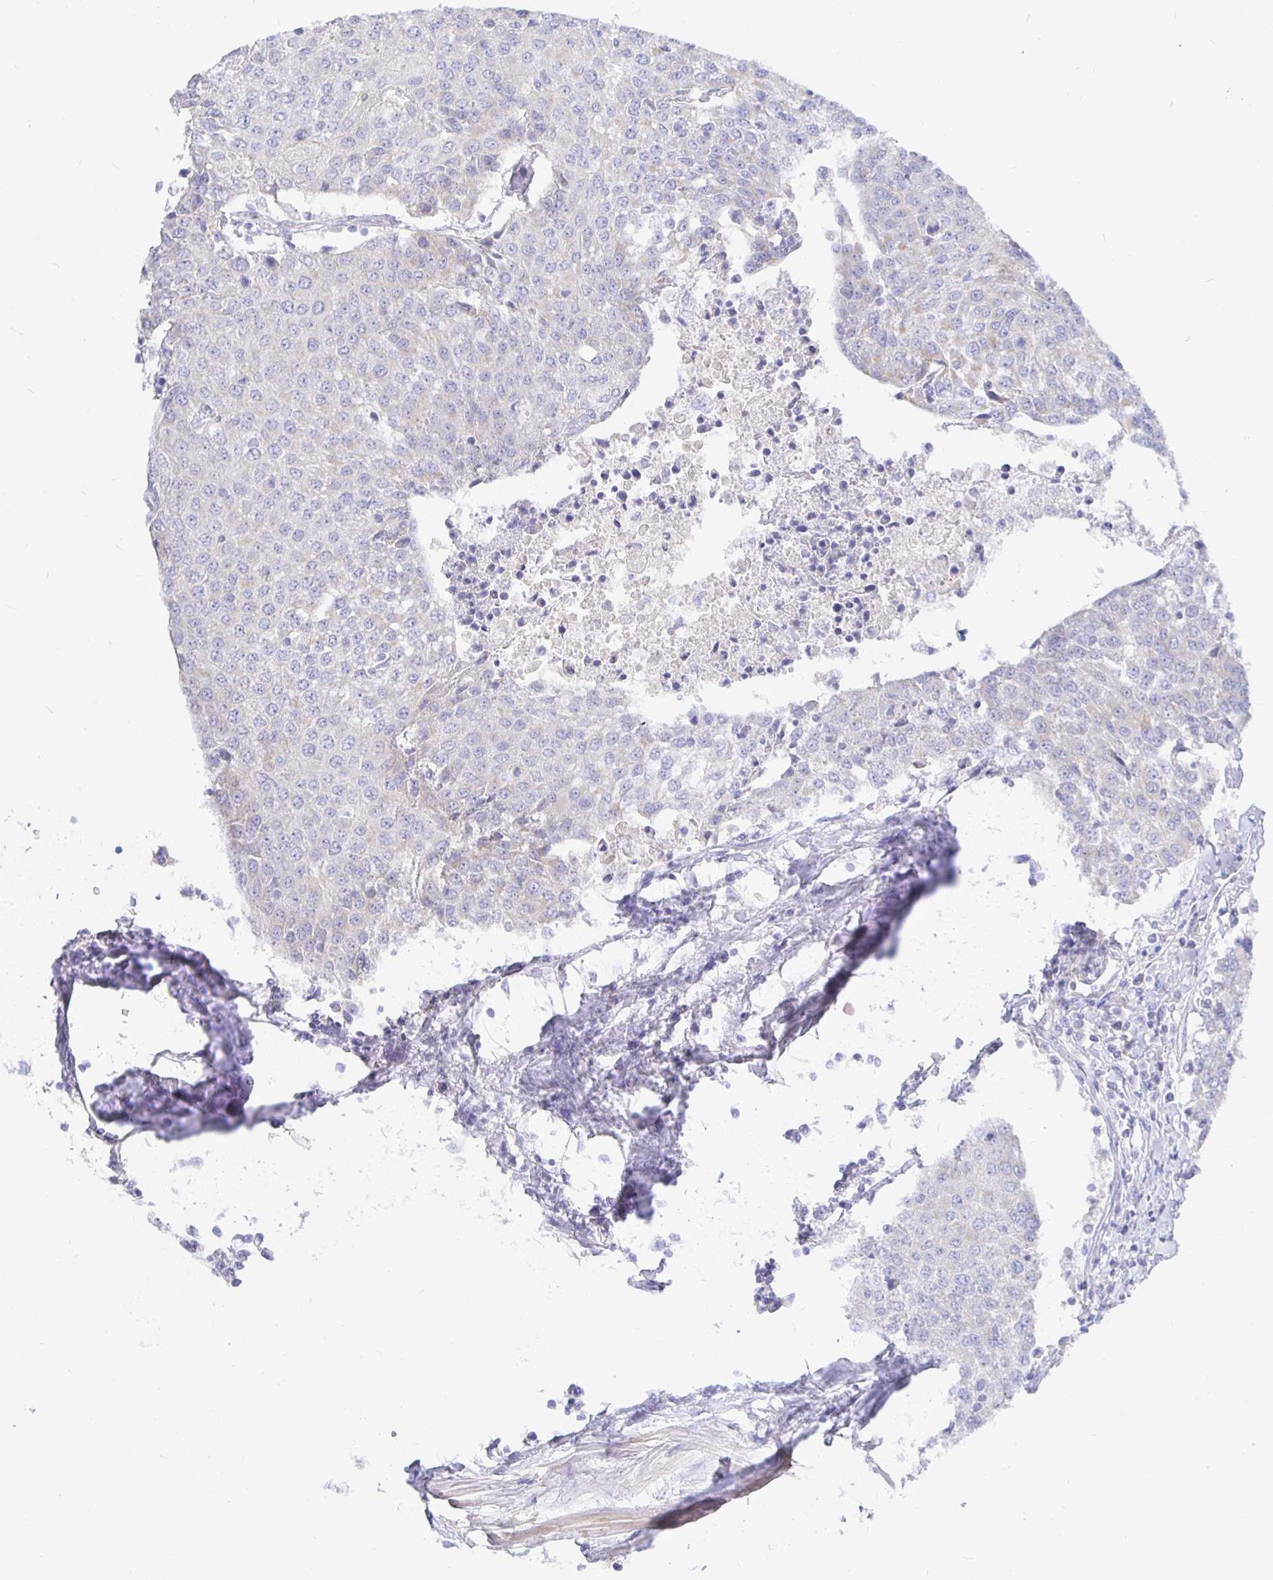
{"staining": {"intensity": "negative", "quantity": "none", "location": "none"}, "tissue": "urothelial cancer", "cell_type": "Tumor cells", "image_type": "cancer", "snomed": [{"axis": "morphology", "description": "Urothelial carcinoma, High grade"}, {"axis": "topography", "description": "Urinary bladder"}], "caption": "IHC photomicrograph of urothelial carcinoma (high-grade) stained for a protein (brown), which reveals no expression in tumor cells.", "gene": "COX16", "patient": {"sex": "female", "age": 85}}